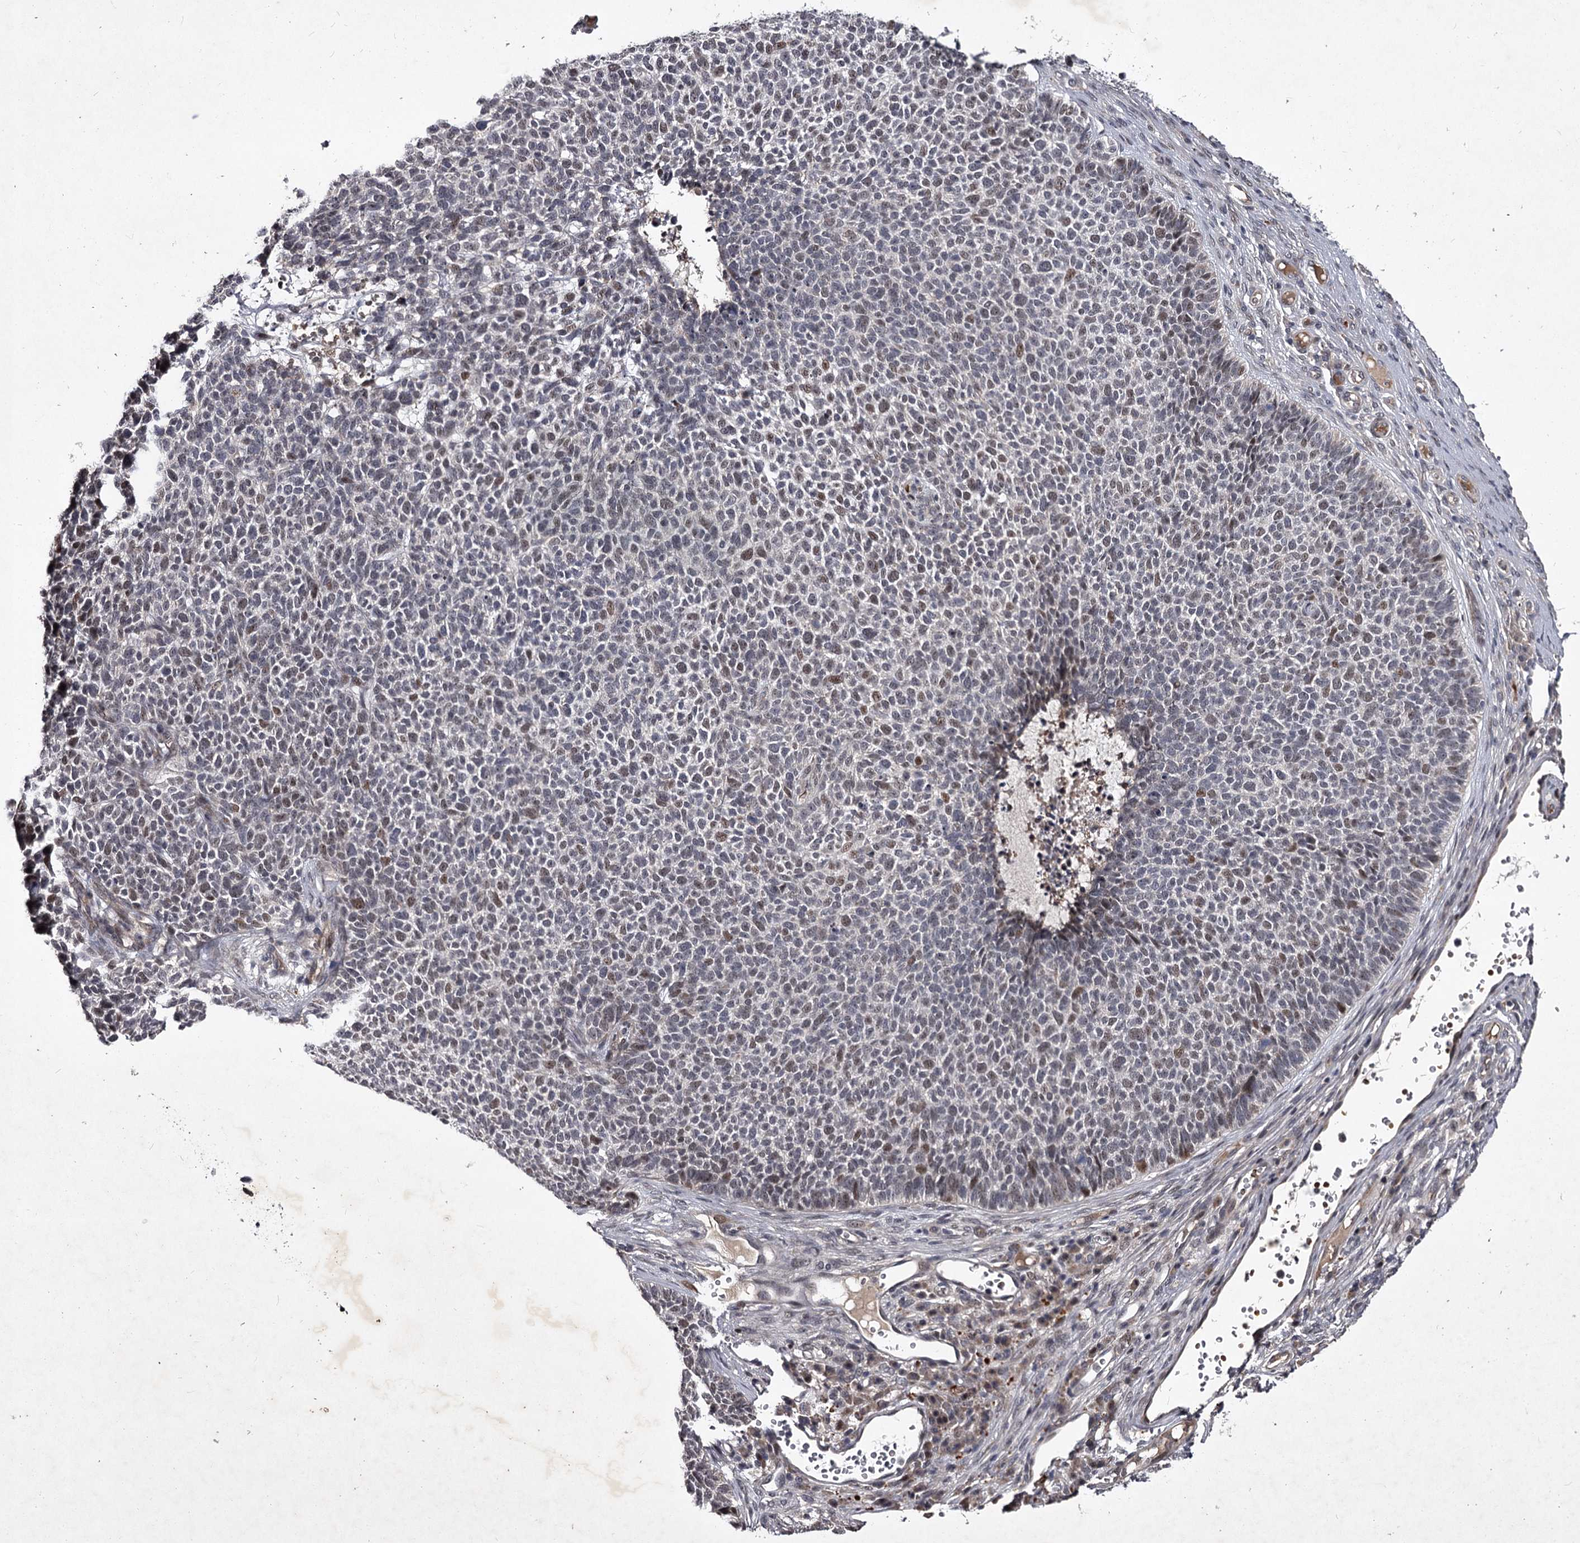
{"staining": {"intensity": "weak", "quantity": "<25%", "location": "nuclear"}, "tissue": "skin cancer", "cell_type": "Tumor cells", "image_type": "cancer", "snomed": [{"axis": "morphology", "description": "Basal cell carcinoma"}, {"axis": "topography", "description": "Skin"}], "caption": "Immunohistochemistry histopathology image of human basal cell carcinoma (skin) stained for a protein (brown), which displays no staining in tumor cells.", "gene": "RNF44", "patient": {"sex": "female", "age": 84}}